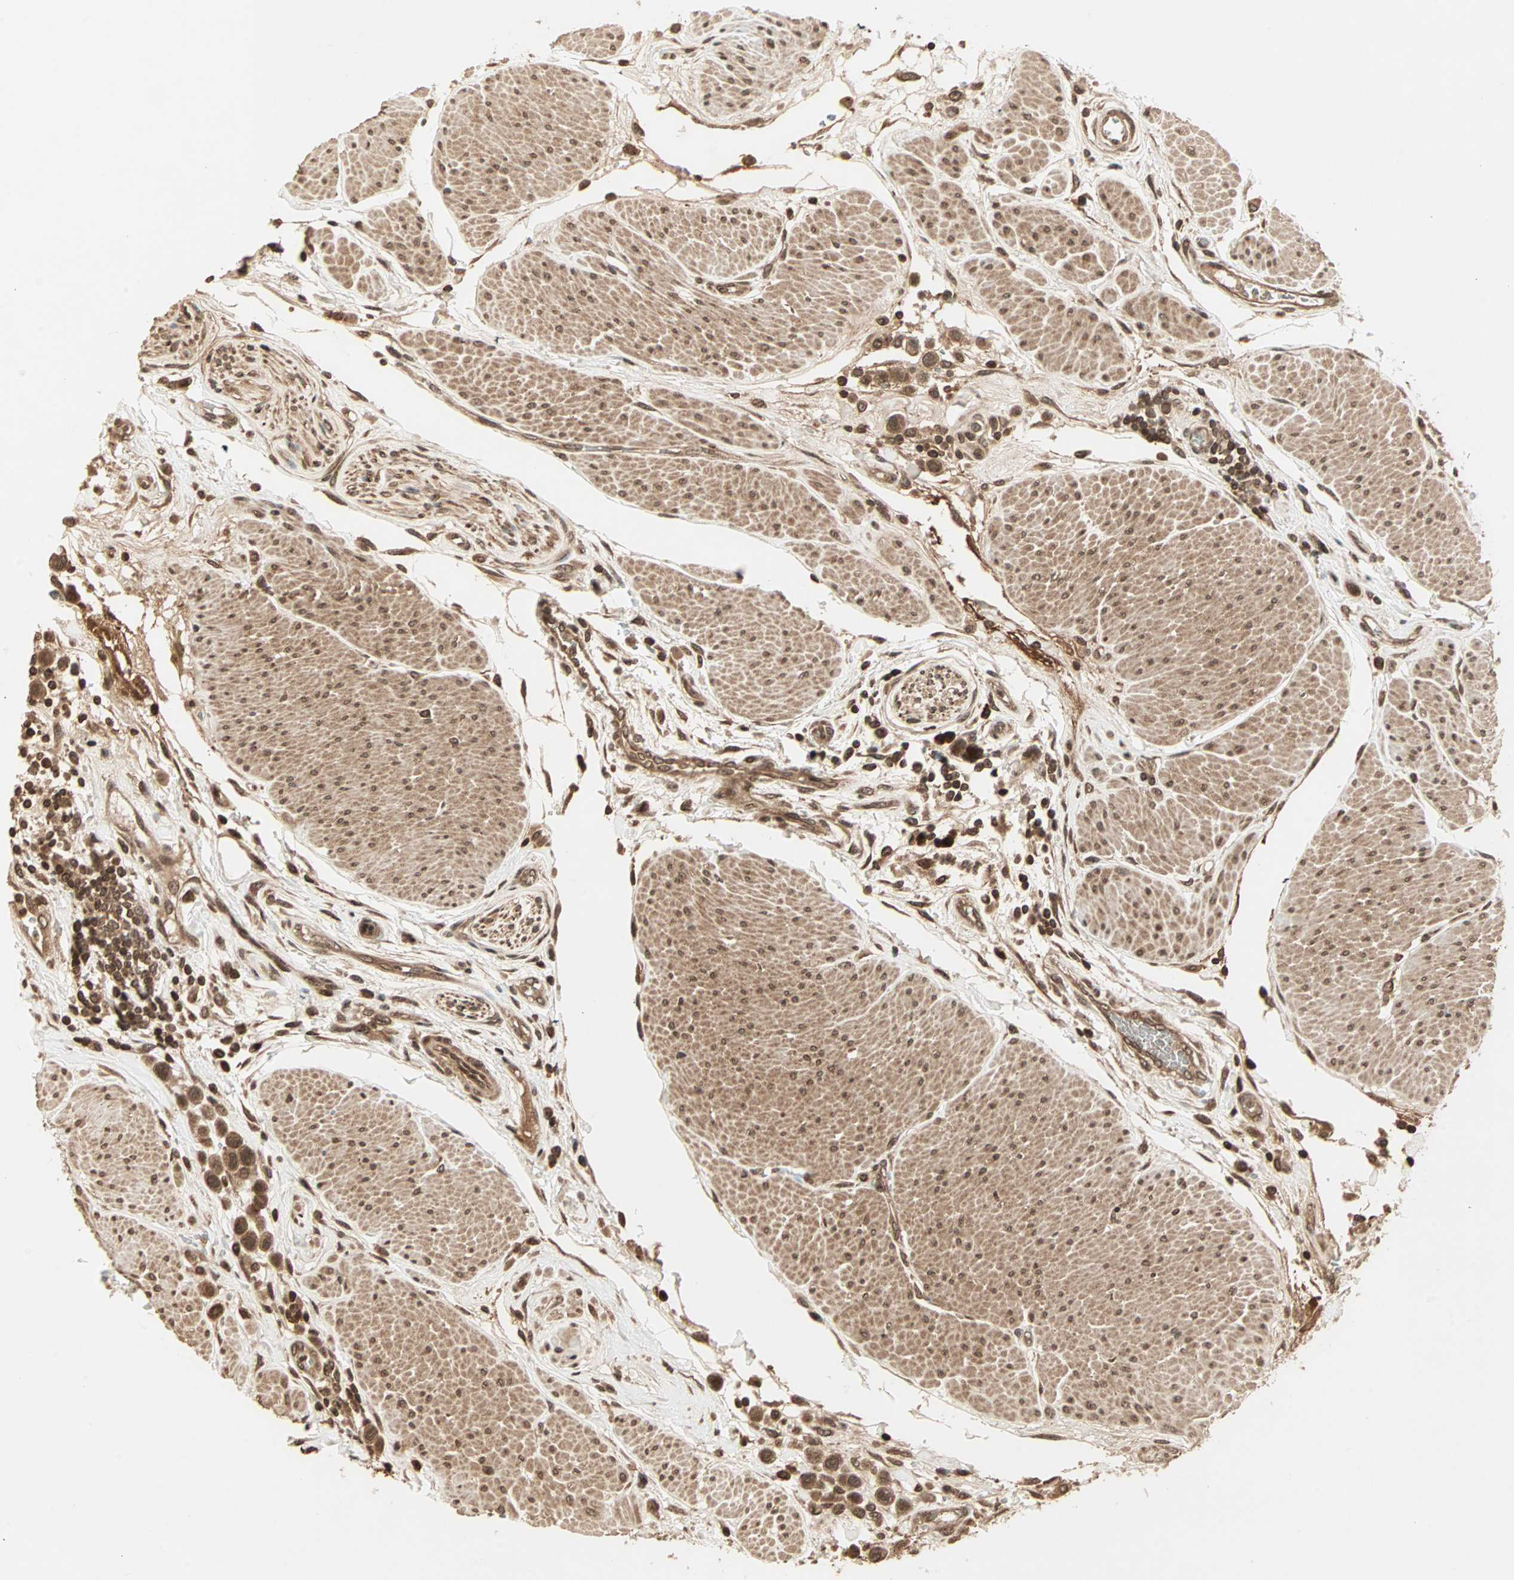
{"staining": {"intensity": "strong", "quantity": ">75%", "location": "cytoplasmic/membranous,nuclear"}, "tissue": "urothelial cancer", "cell_type": "Tumor cells", "image_type": "cancer", "snomed": [{"axis": "morphology", "description": "Urothelial carcinoma, High grade"}, {"axis": "topography", "description": "Urinary bladder"}], "caption": "Strong cytoplasmic/membranous and nuclear positivity for a protein is present in approximately >75% of tumor cells of urothelial cancer using immunohistochemistry (IHC).", "gene": "RFFL", "patient": {"sex": "male", "age": 50}}